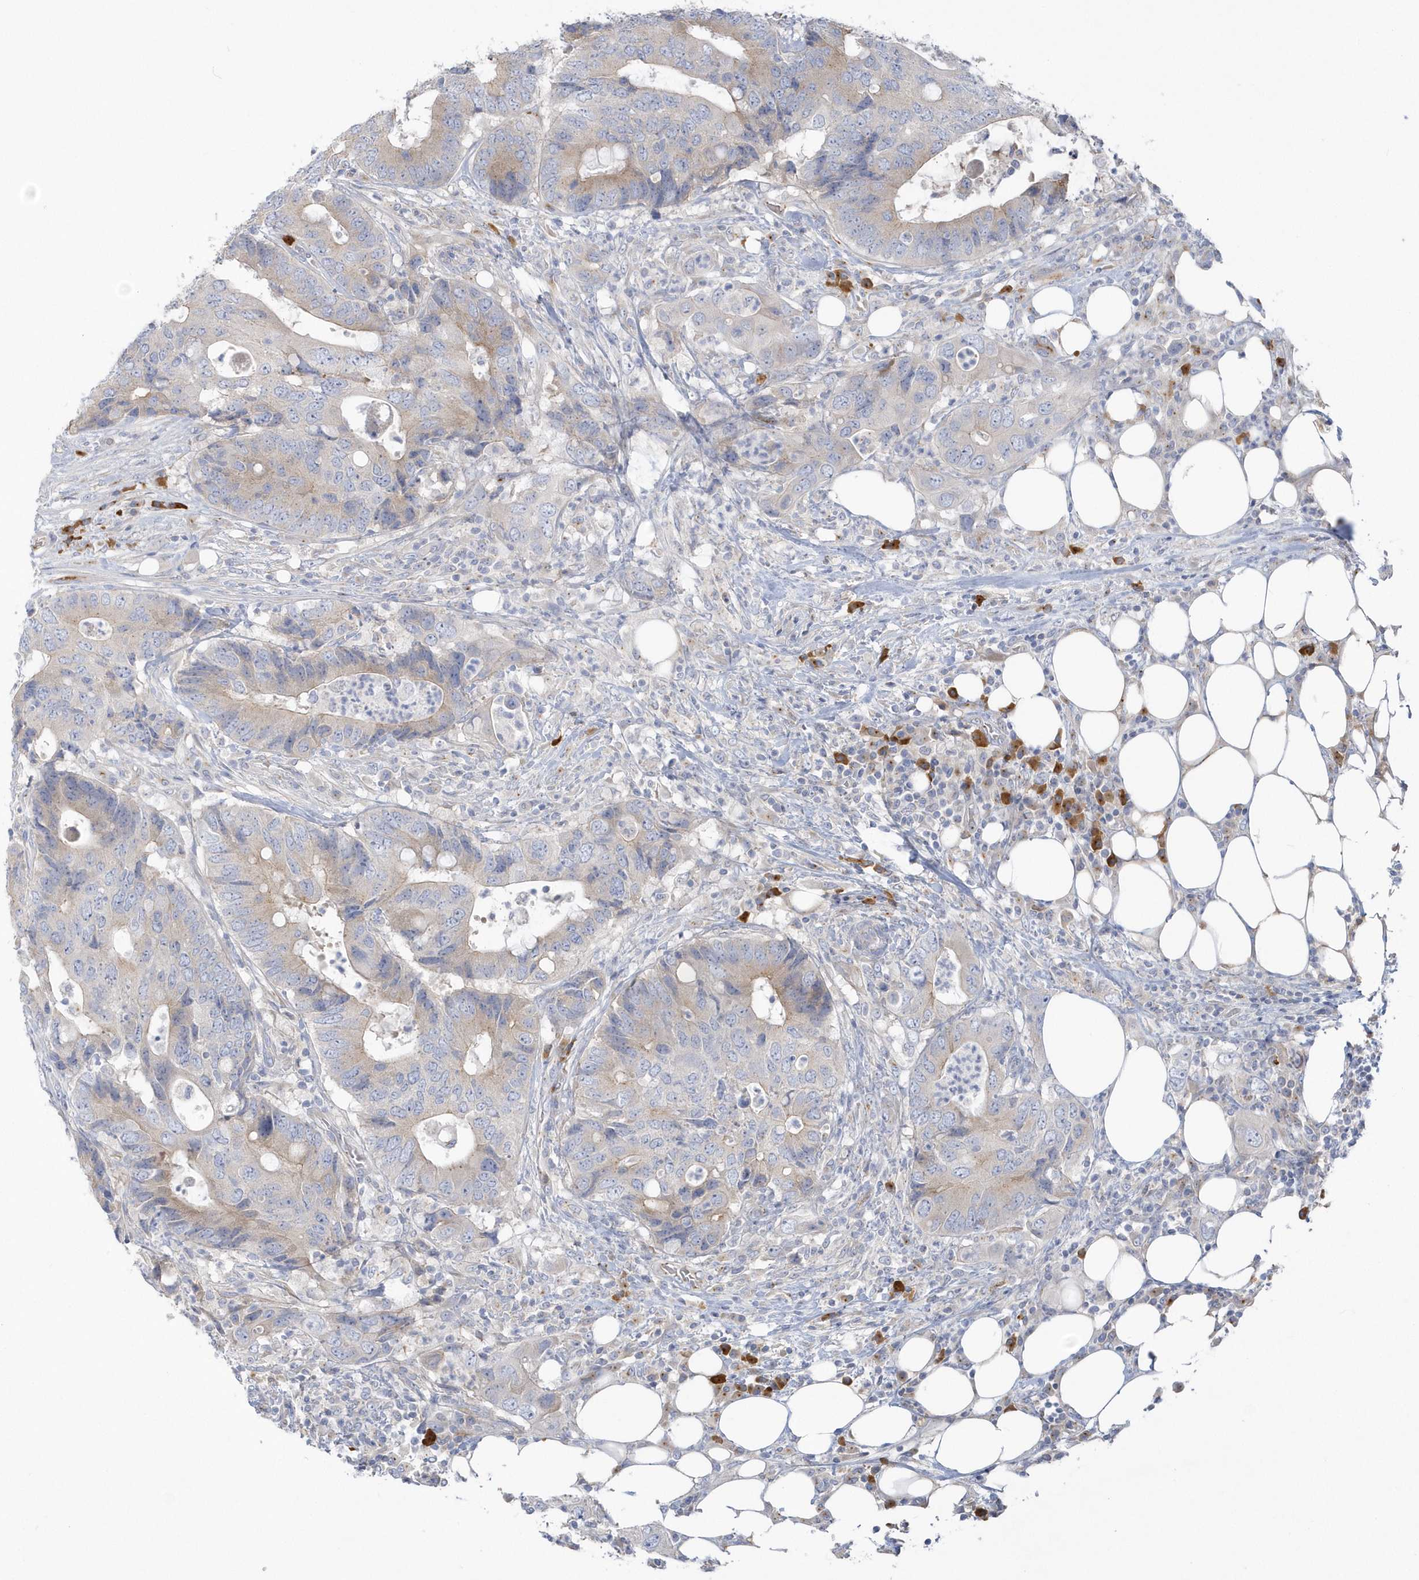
{"staining": {"intensity": "weak", "quantity": "25%-75%", "location": "cytoplasmic/membranous"}, "tissue": "colorectal cancer", "cell_type": "Tumor cells", "image_type": "cancer", "snomed": [{"axis": "morphology", "description": "Adenocarcinoma, NOS"}, {"axis": "topography", "description": "Colon"}], "caption": "Human colorectal cancer (adenocarcinoma) stained with a protein marker reveals weak staining in tumor cells.", "gene": "SEMA3D", "patient": {"sex": "male", "age": 71}}